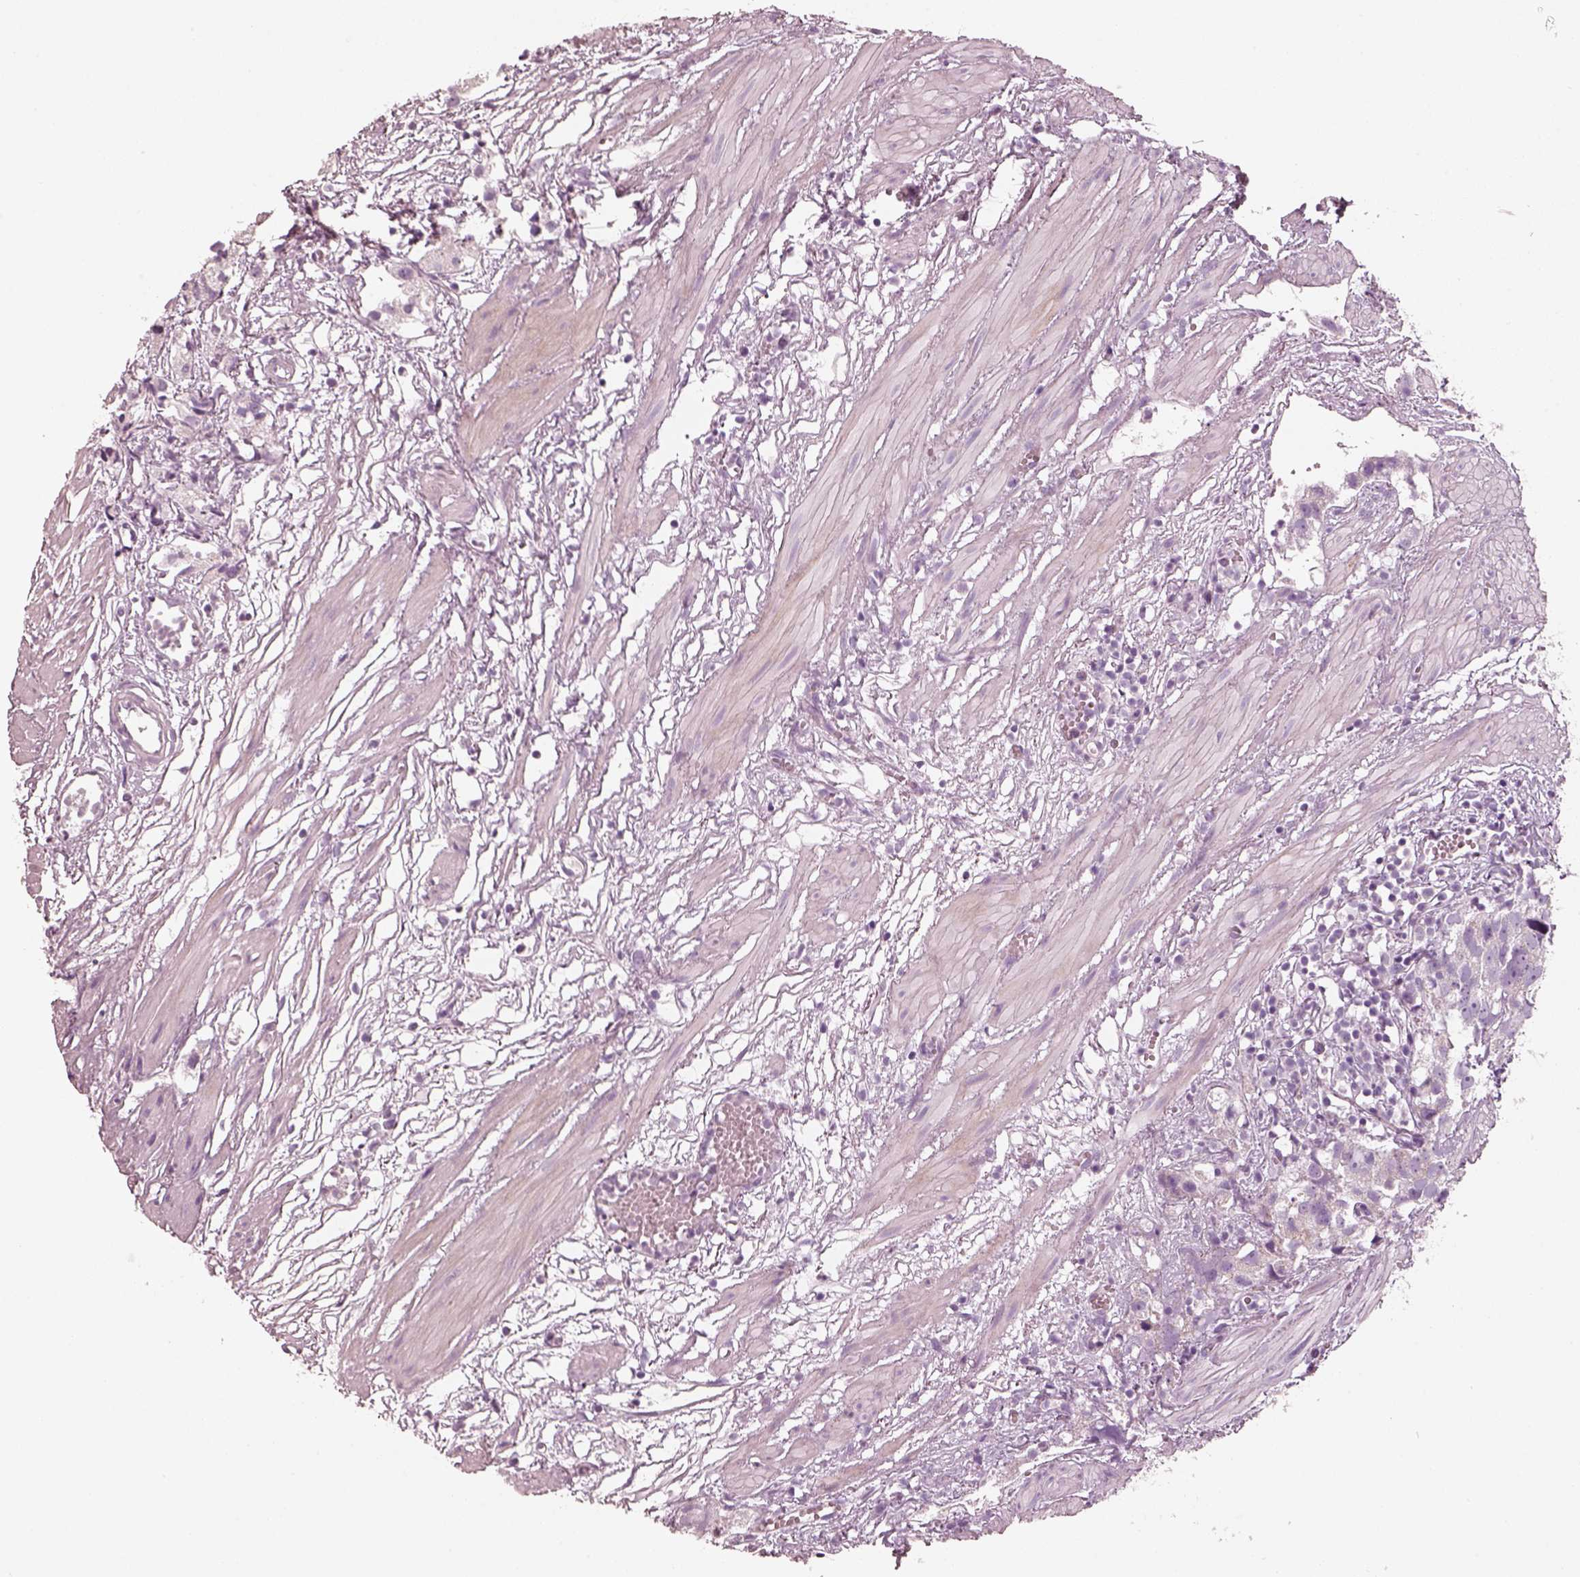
{"staining": {"intensity": "negative", "quantity": "none", "location": "none"}, "tissue": "prostate cancer", "cell_type": "Tumor cells", "image_type": "cancer", "snomed": [{"axis": "morphology", "description": "Adenocarcinoma, High grade"}, {"axis": "topography", "description": "Prostate"}], "caption": "Immunohistochemical staining of prostate cancer displays no significant expression in tumor cells. Nuclei are stained in blue.", "gene": "R3HDML", "patient": {"sex": "male", "age": 68}}